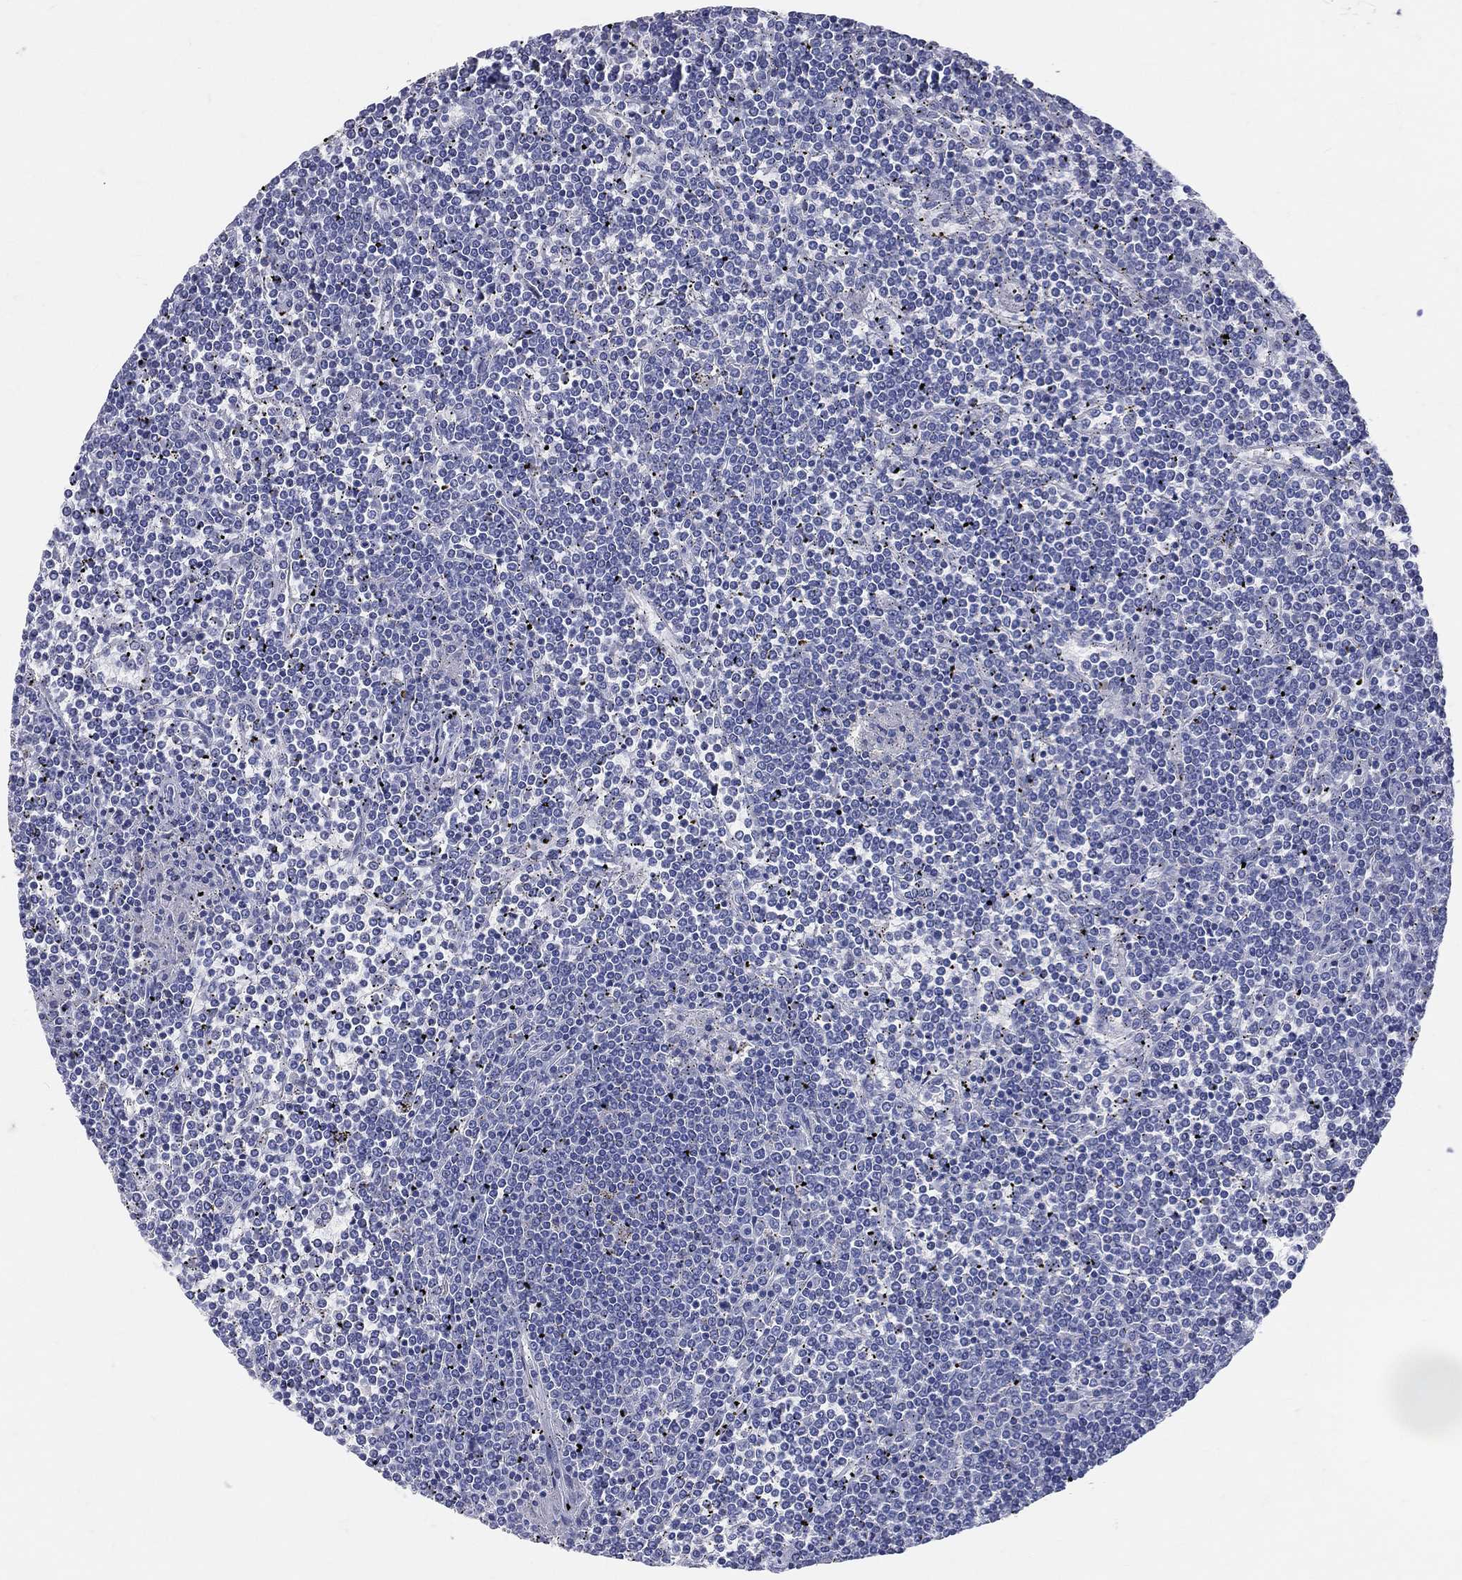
{"staining": {"intensity": "negative", "quantity": "none", "location": "none"}, "tissue": "lymphoma", "cell_type": "Tumor cells", "image_type": "cancer", "snomed": [{"axis": "morphology", "description": "Malignant lymphoma, non-Hodgkin's type, Low grade"}, {"axis": "topography", "description": "Spleen"}], "caption": "A high-resolution photomicrograph shows IHC staining of lymphoma, which displays no significant expression in tumor cells.", "gene": "LAT", "patient": {"sex": "female", "age": 19}}